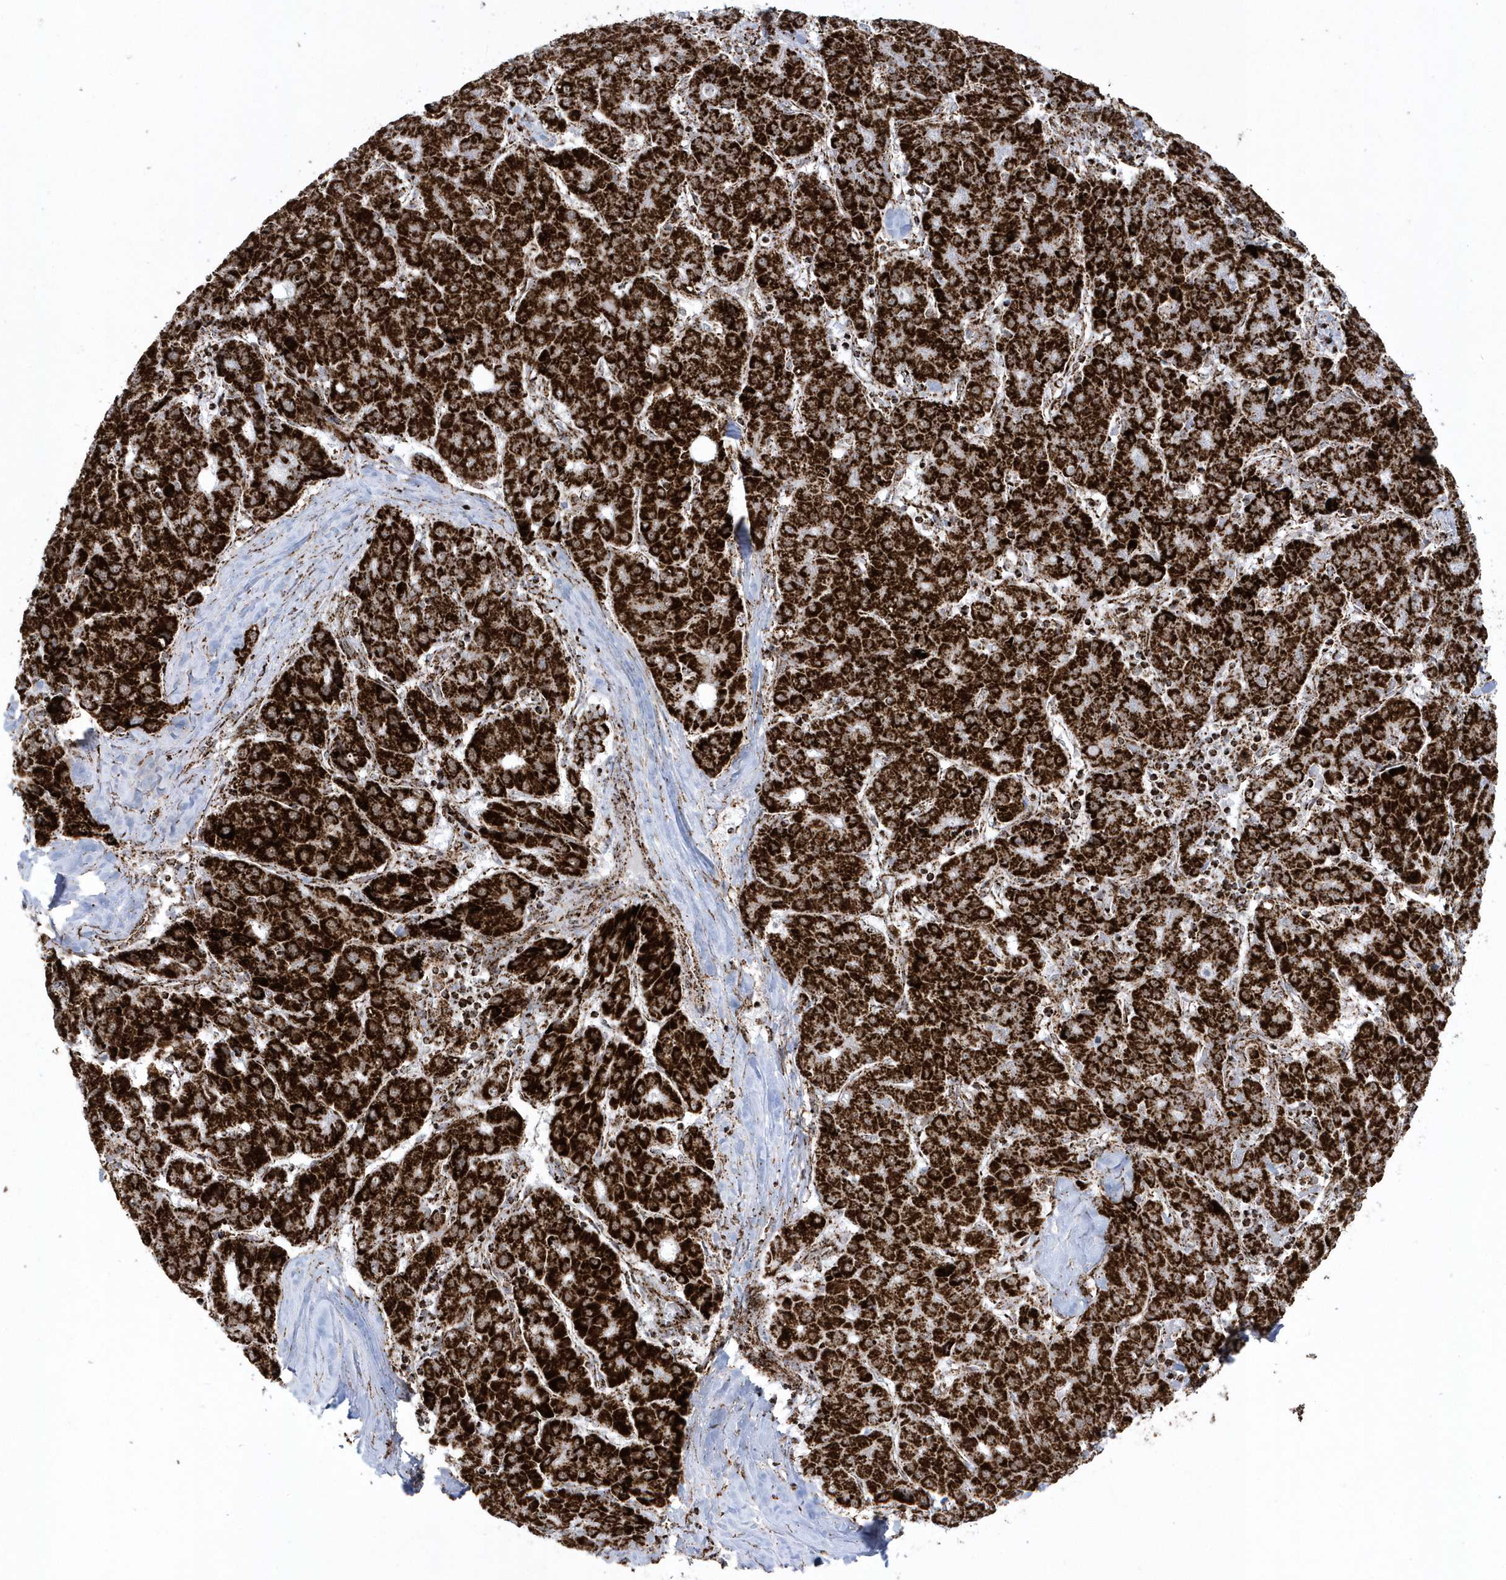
{"staining": {"intensity": "strong", "quantity": ">75%", "location": "cytoplasmic/membranous"}, "tissue": "liver cancer", "cell_type": "Tumor cells", "image_type": "cancer", "snomed": [{"axis": "morphology", "description": "Carcinoma, Hepatocellular, NOS"}, {"axis": "topography", "description": "Liver"}], "caption": "Protein staining of liver cancer tissue demonstrates strong cytoplasmic/membranous staining in approximately >75% of tumor cells.", "gene": "CRY2", "patient": {"sex": "male", "age": 65}}